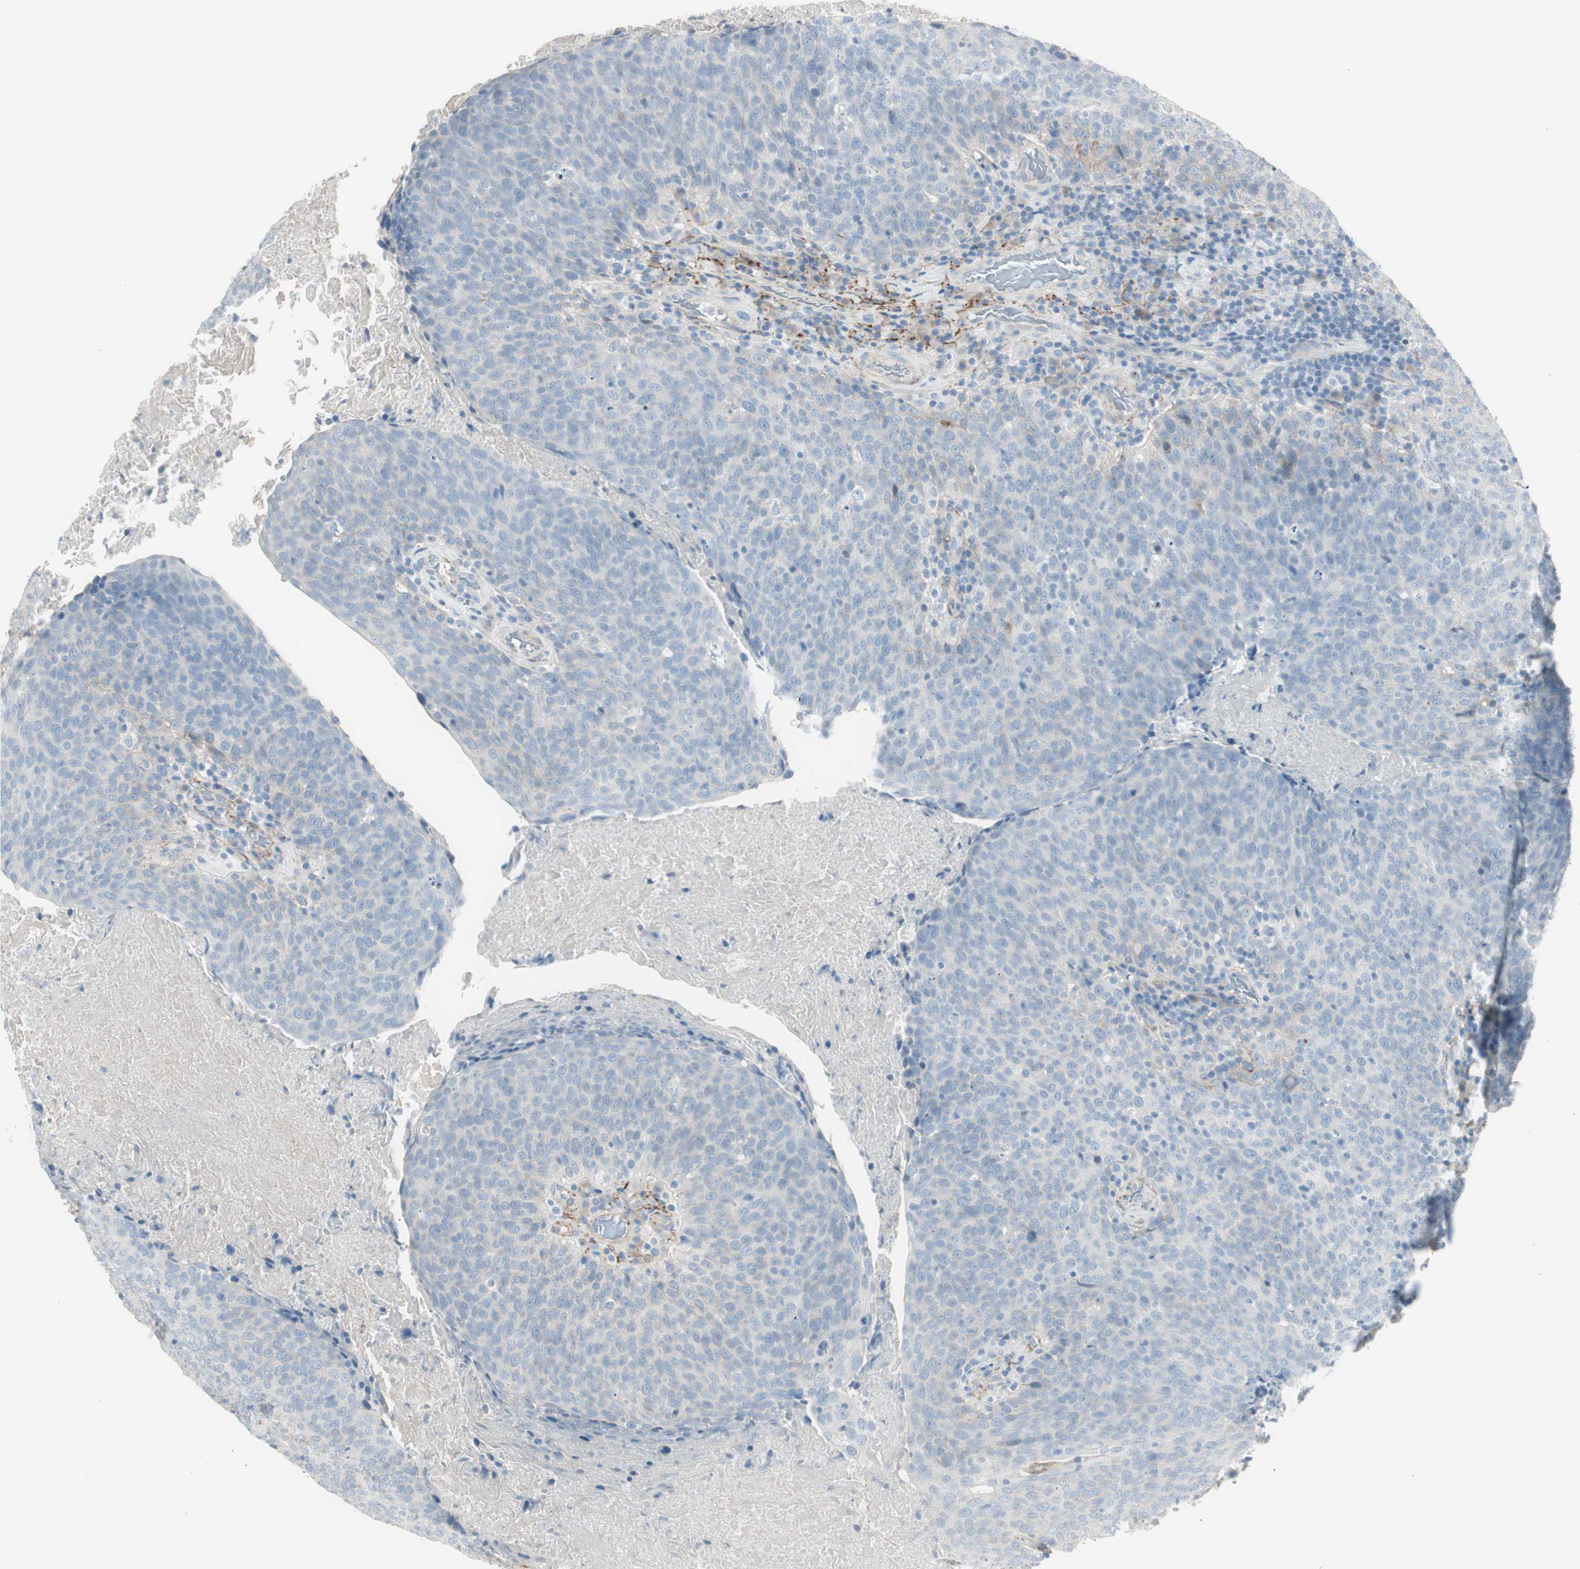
{"staining": {"intensity": "moderate", "quantity": "<25%", "location": "cytoplasmic/membranous"}, "tissue": "head and neck cancer", "cell_type": "Tumor cells", "image_type": "cancer", "snomed": [{"axis": "morphology", "description": "Squamous cell carcinoma, NOS"}, {"axis": "morphology", "description": "Squamous cell carcinoma, metastatic, NOS"}, {"axis": "topography", "description": "Lymph node"}, {"axis": "topography", "description": "Head-Neck"}], "caption": "Immunohistochemistry (DAB) staining of human head and neck cancer (squamous cell carcinoma) demonstrates moderate cytoplasmic/membranous protein staining in about <25% of tumor cells.", "gene": "CACNA2D1", "patient": {"sex": "male", "age": 62}}